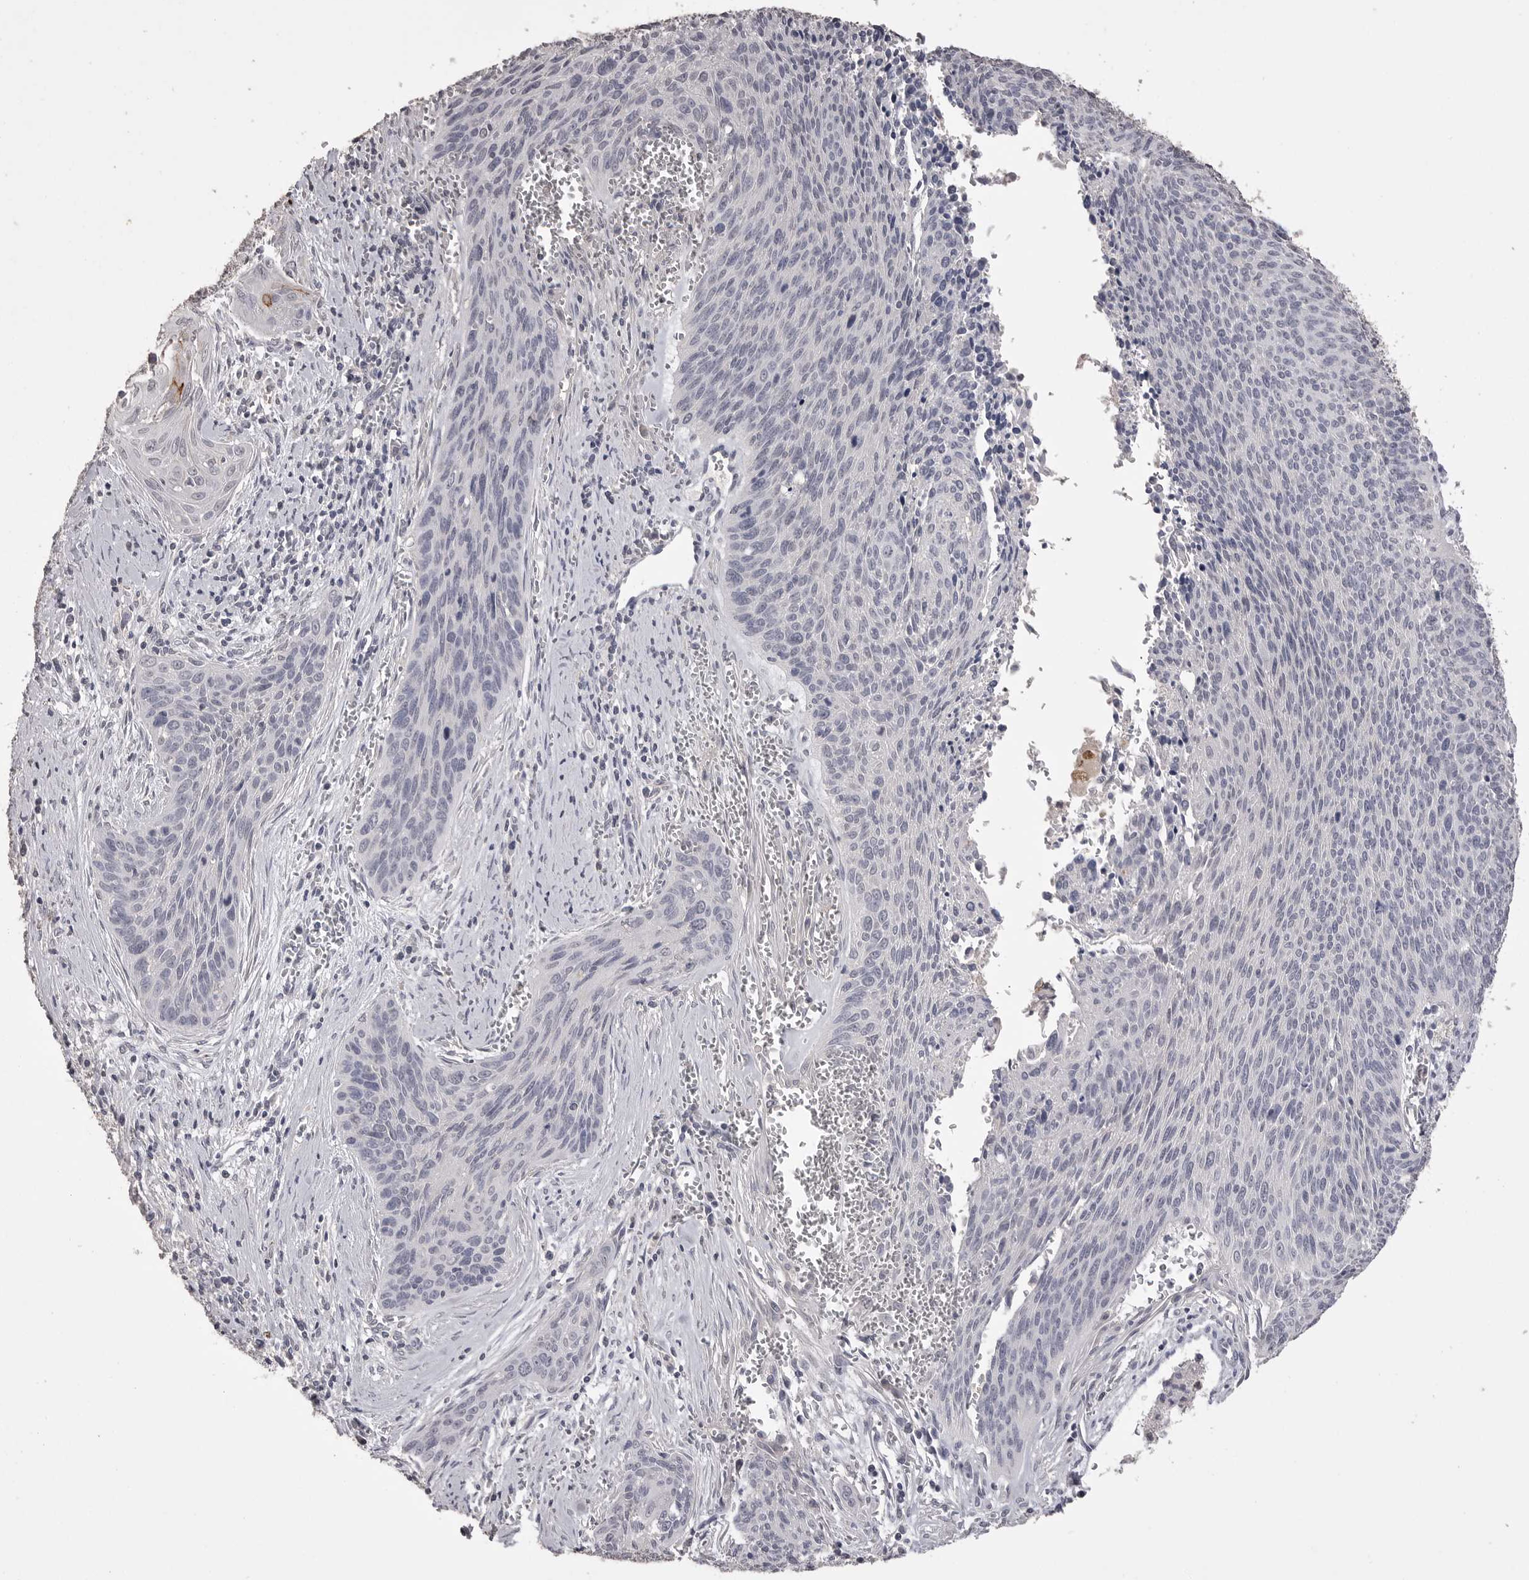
{"staining": {"intensity": "negative", "quantity": "none", "location": "none"}, "tissue": "cervical cancer", "cell_type": "Tumor cells", "image_type": "cancer", "snomed": [{"axis": "morphology", "description": "Squamous cell carcinoma, NOS"}, {"axis": "topography", "description": "Cervix"}], "caption": "DAB (3,3'-diaminobenzidine) immunohistochemical staining of cervical cancer (squamous cell carcinoma) reveals no significant expression in tumor cells. (DAB IHC visualized using brightfield microscopy, high magnification).", "gene": "MMP7", "patient": {"sex": "female", "age": 55}}